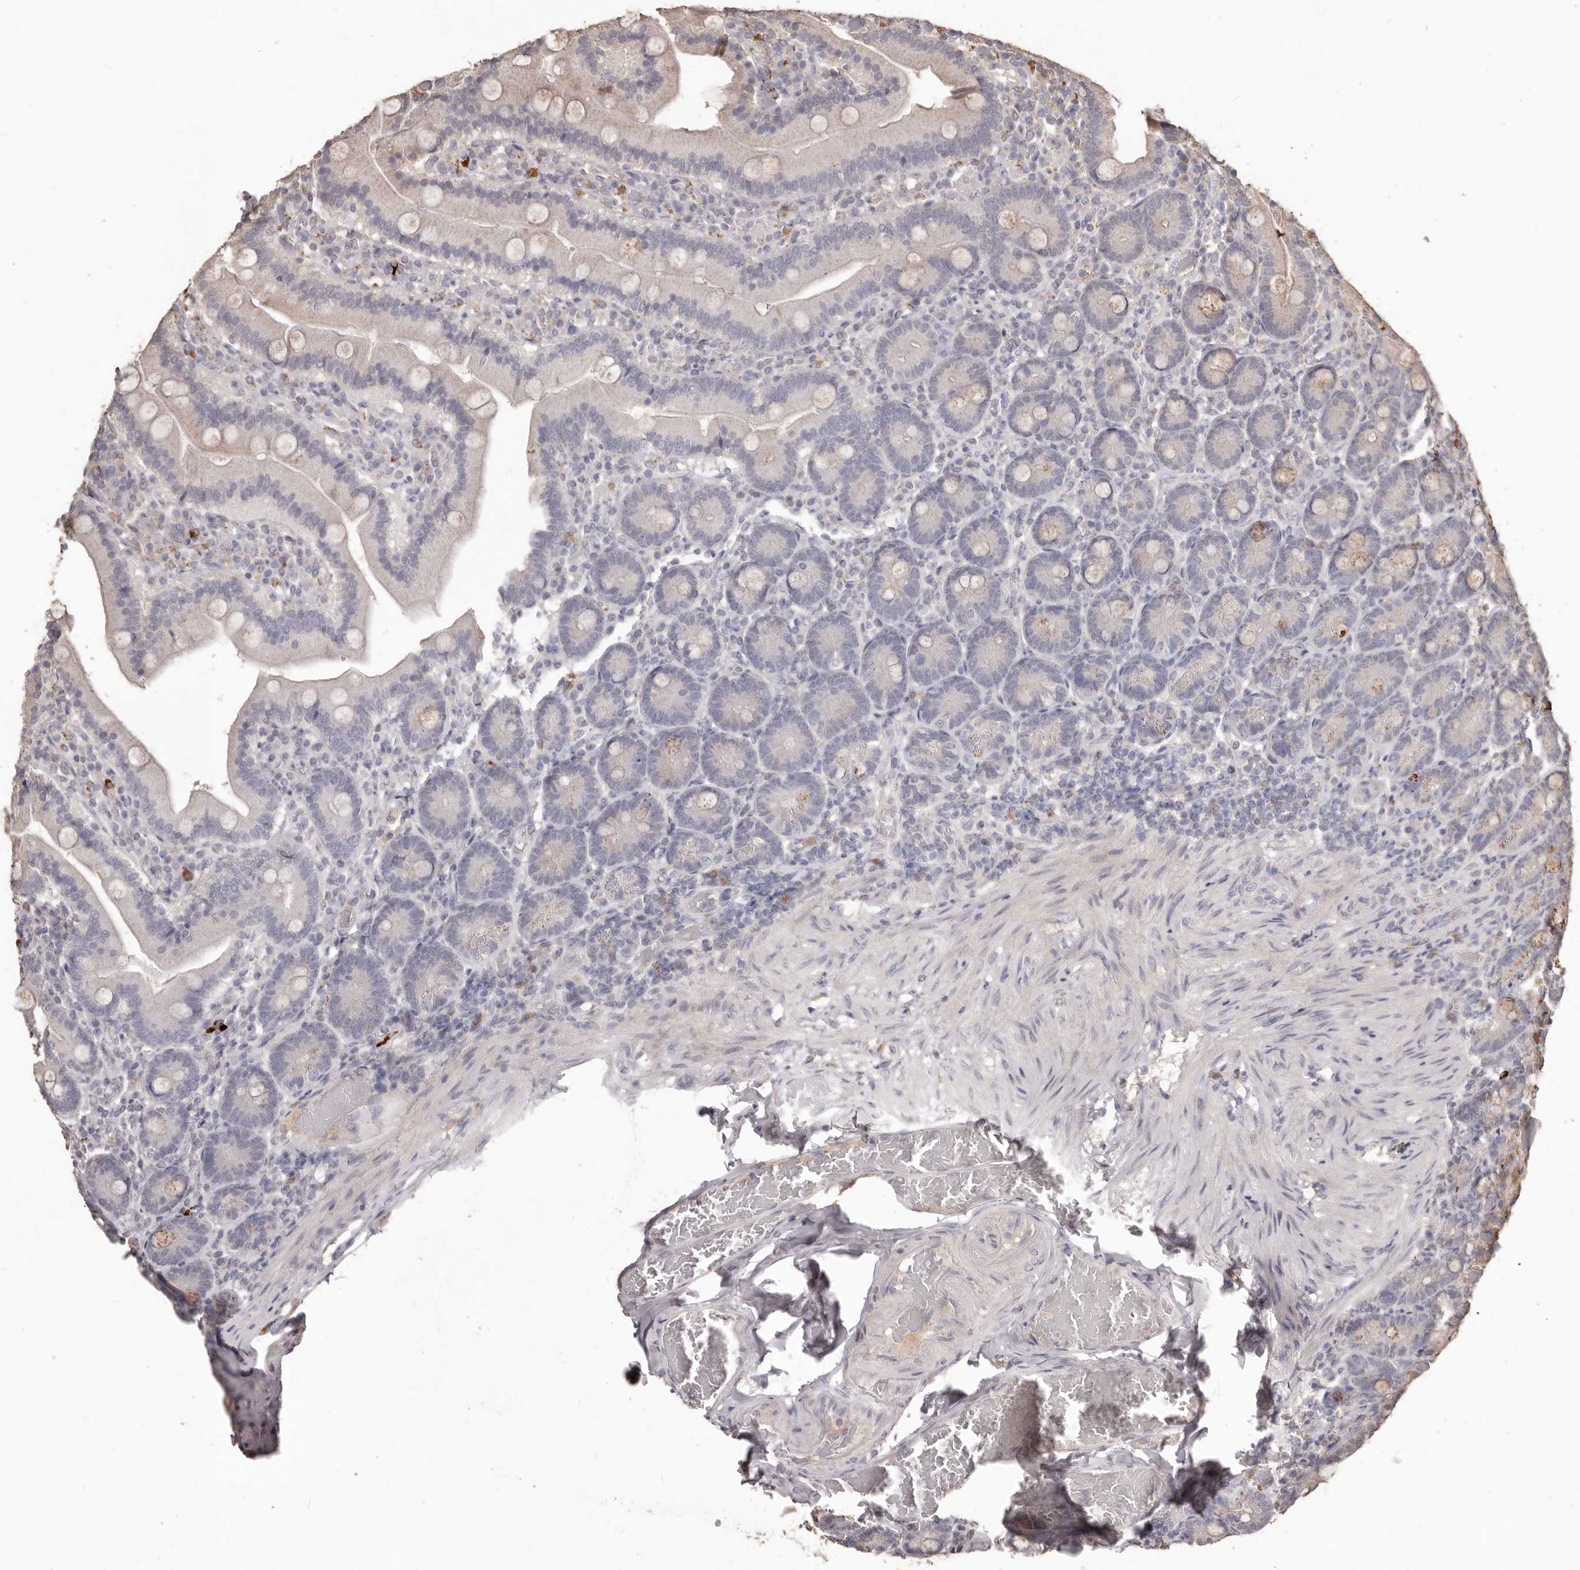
{"staining": {"intensity": "moderate", "quantity": "<25%", "location": "cytoplasmic/membranous"}, "tissue": "duodenum", "cell_type": "Glandular cells", "image_type": "normal", "snomed": [{"axis": "morphology", "description": "Normal tissue, NOS"}, {"axis": "topography", "description": "Duodenum"}], "caption": "Unremarkable duodenum exhibits moderate cytoplasmic/membranous staining in approximately <25% of glandular cells, visualized by immunohistochemistry.", "gene": "PRSS27", "patient": {"sex": "female", "age": 62}}